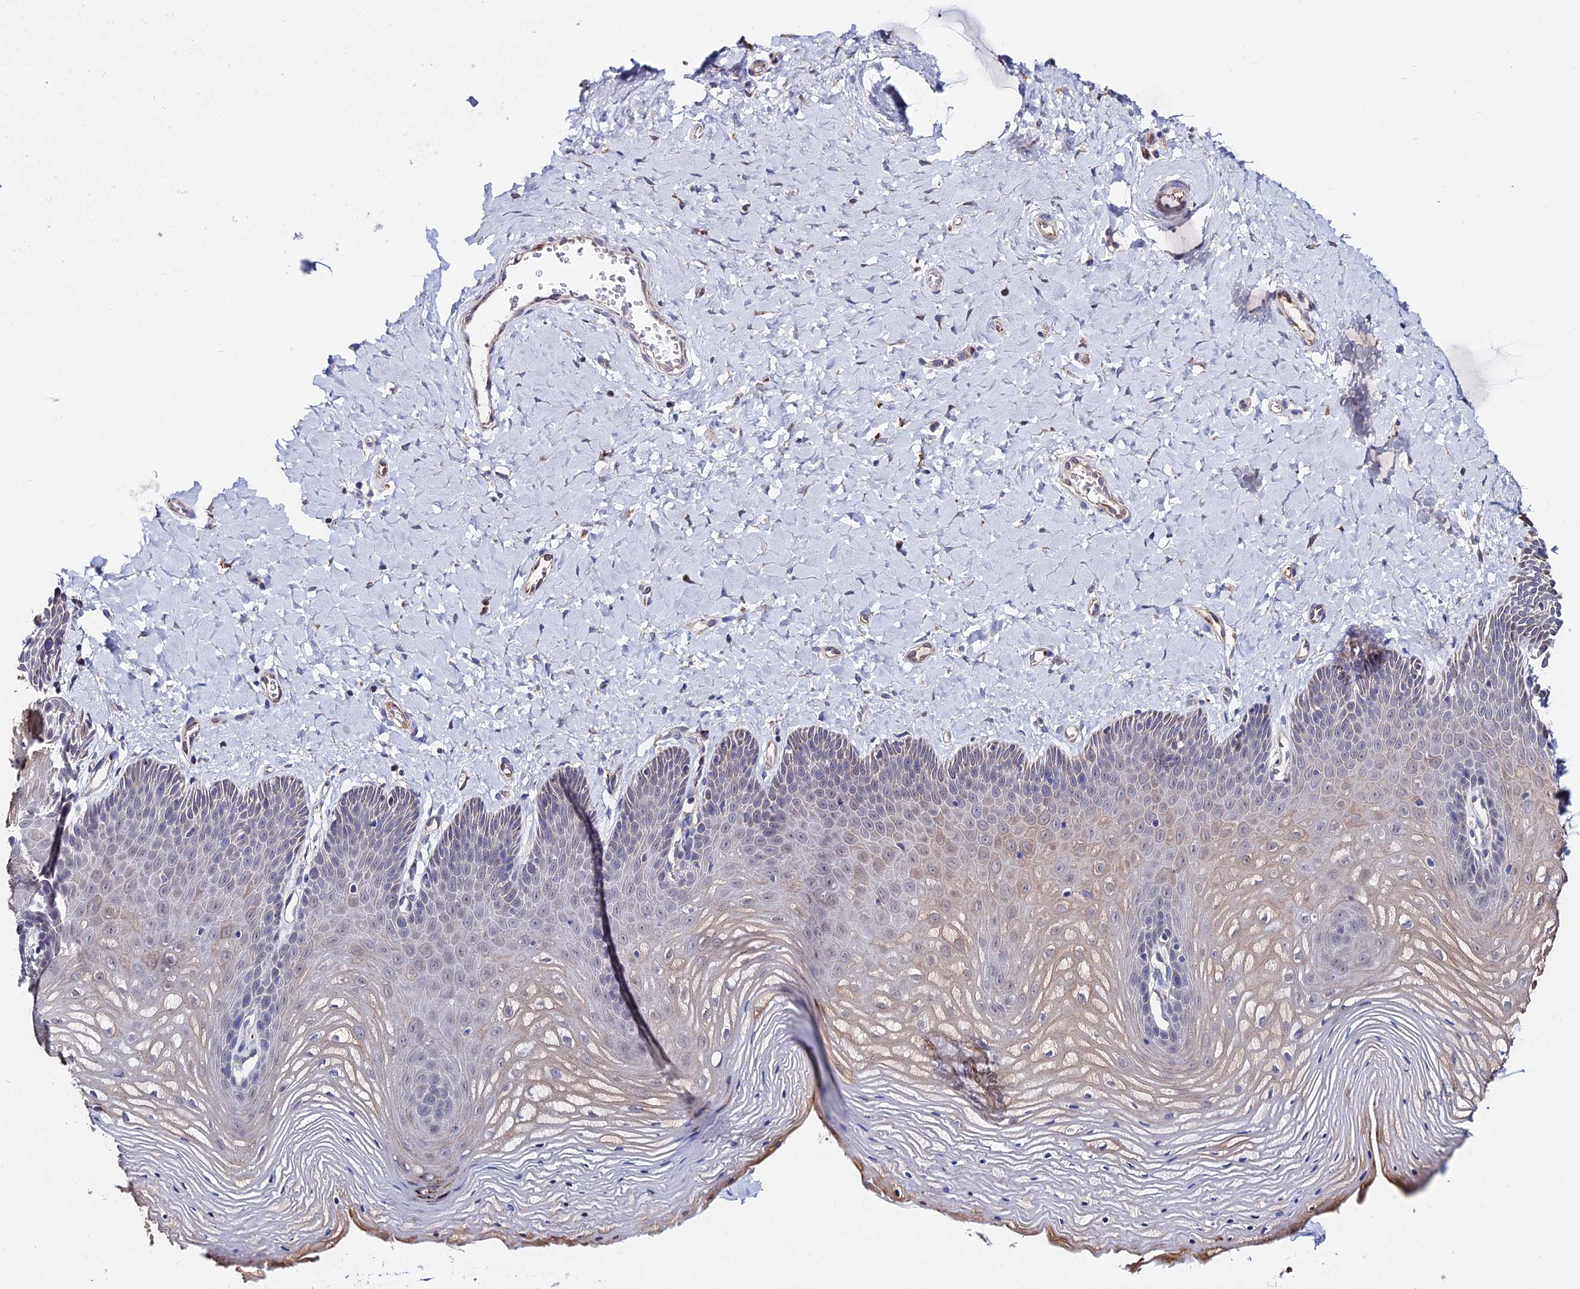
{"staining": {"intensity": "moderate", "quantity": "<25%", "location": "cytoplasmic/membranous,nuclear"}, "tissue": "vagina", "cell_type": "Squamous epithelial cells", "image_type": "normal", "snomed": [{"axis": "morphology", "description": "Normal tissue, NOS"}, {"axis": "topography", "description": "Vagina"}], "caption": "Protein analysis of unremarkable vagina shows moderate cytoplasmic/membranous,nuclear staining in about <25% of squamous epithelial cells.", "gene": "ACTR5", "patient": {"sex": "female", "age": 65}}